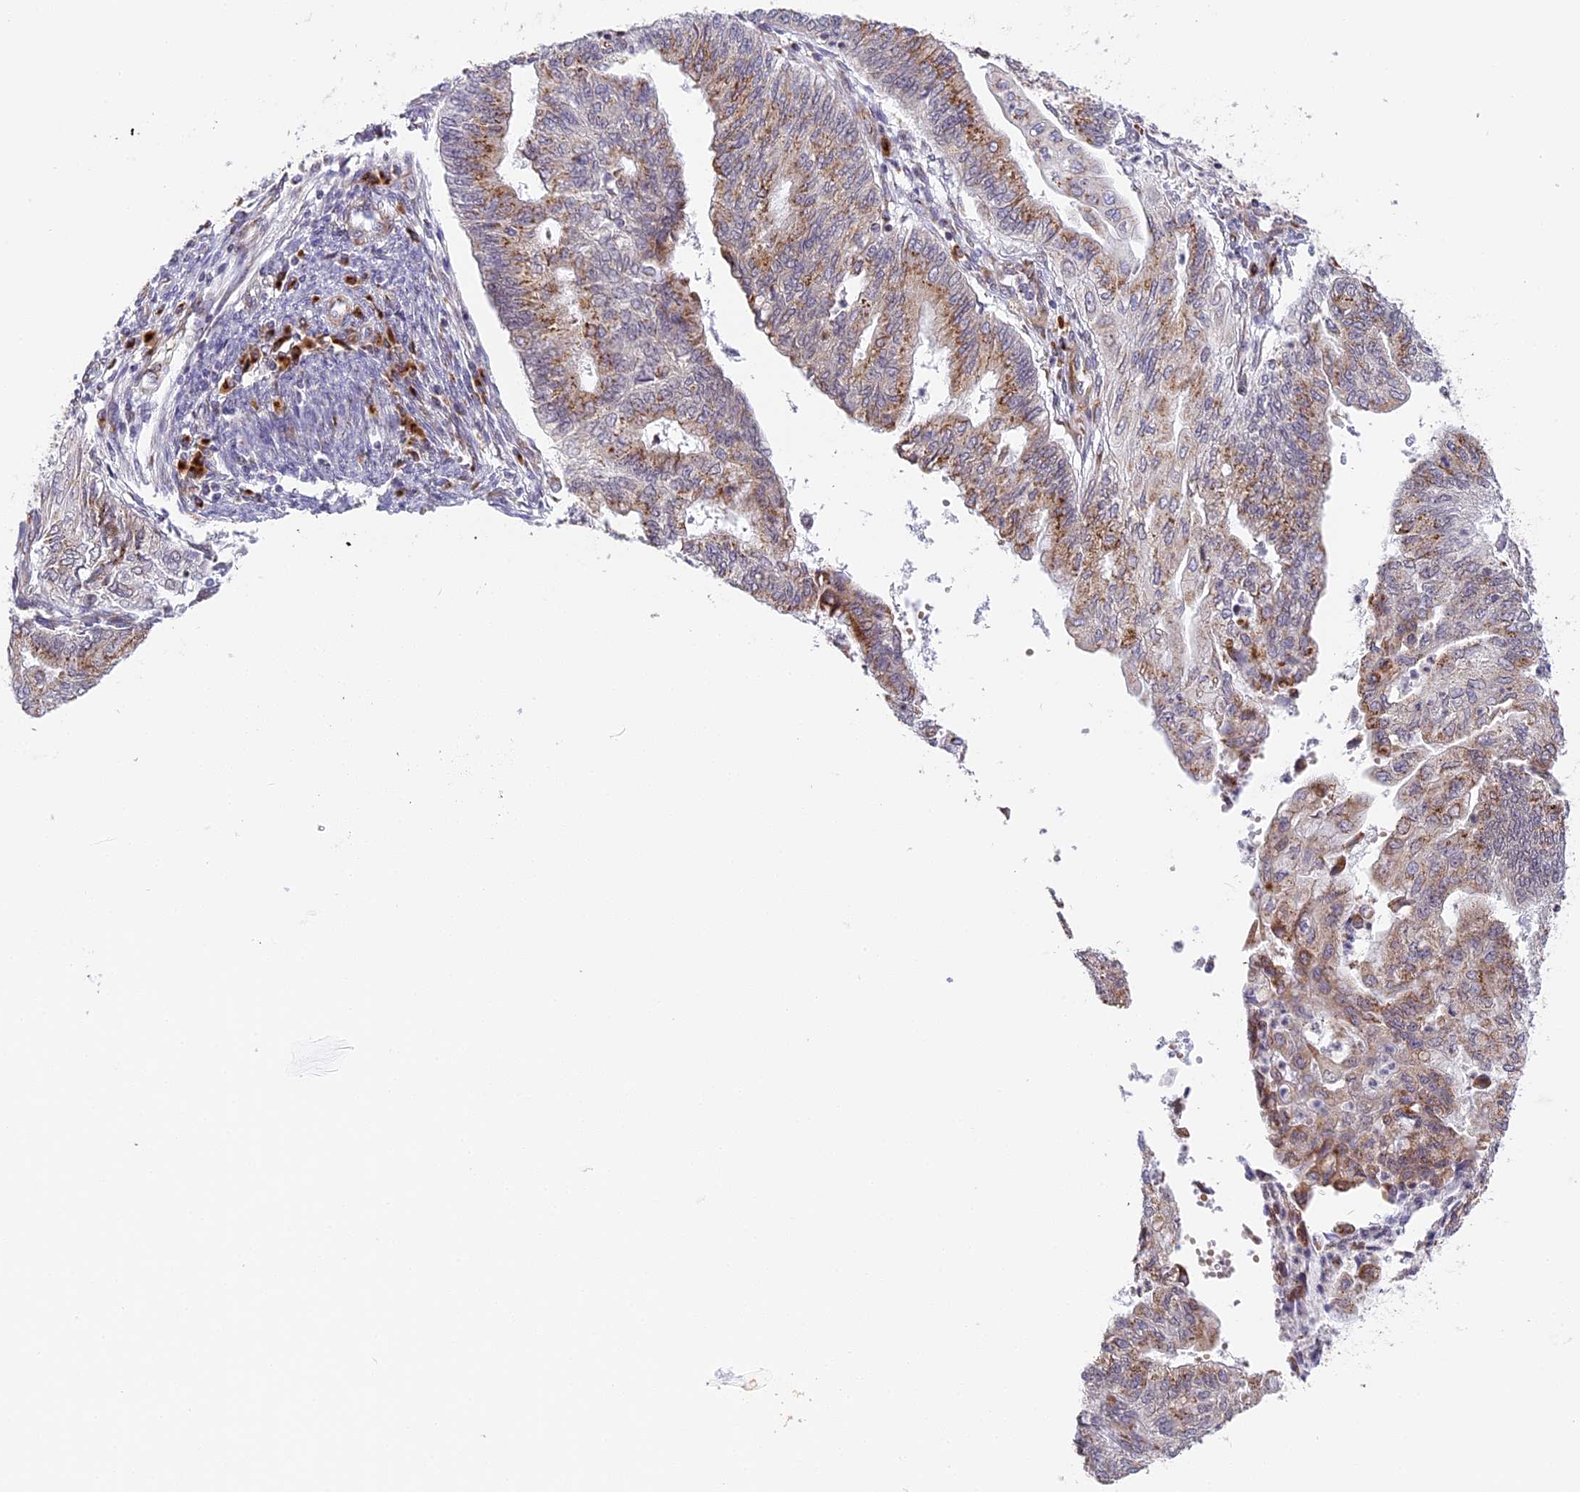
{"staining": {"intensity": "moderate", "quantity": ">75%", "location": "cytoplasmic/membranous"}, "tissue": "endometrial cancer", "cell_type": "Tumor cells", "image_type": "cancer", "snomed": [{"axis": "morphology", "description": "Adenocarcinoma, NOS"}, {"axis": "topography", "description": "Endometrium"}], "caption": "Immunohistochemical staining of endometrial cancer shows moderate cytoplasmic/membranous protein positivity in approximately >75% of tumor cells.", "gene": "HEATR5B", "patient": {"sex": "female", "age": 59}}